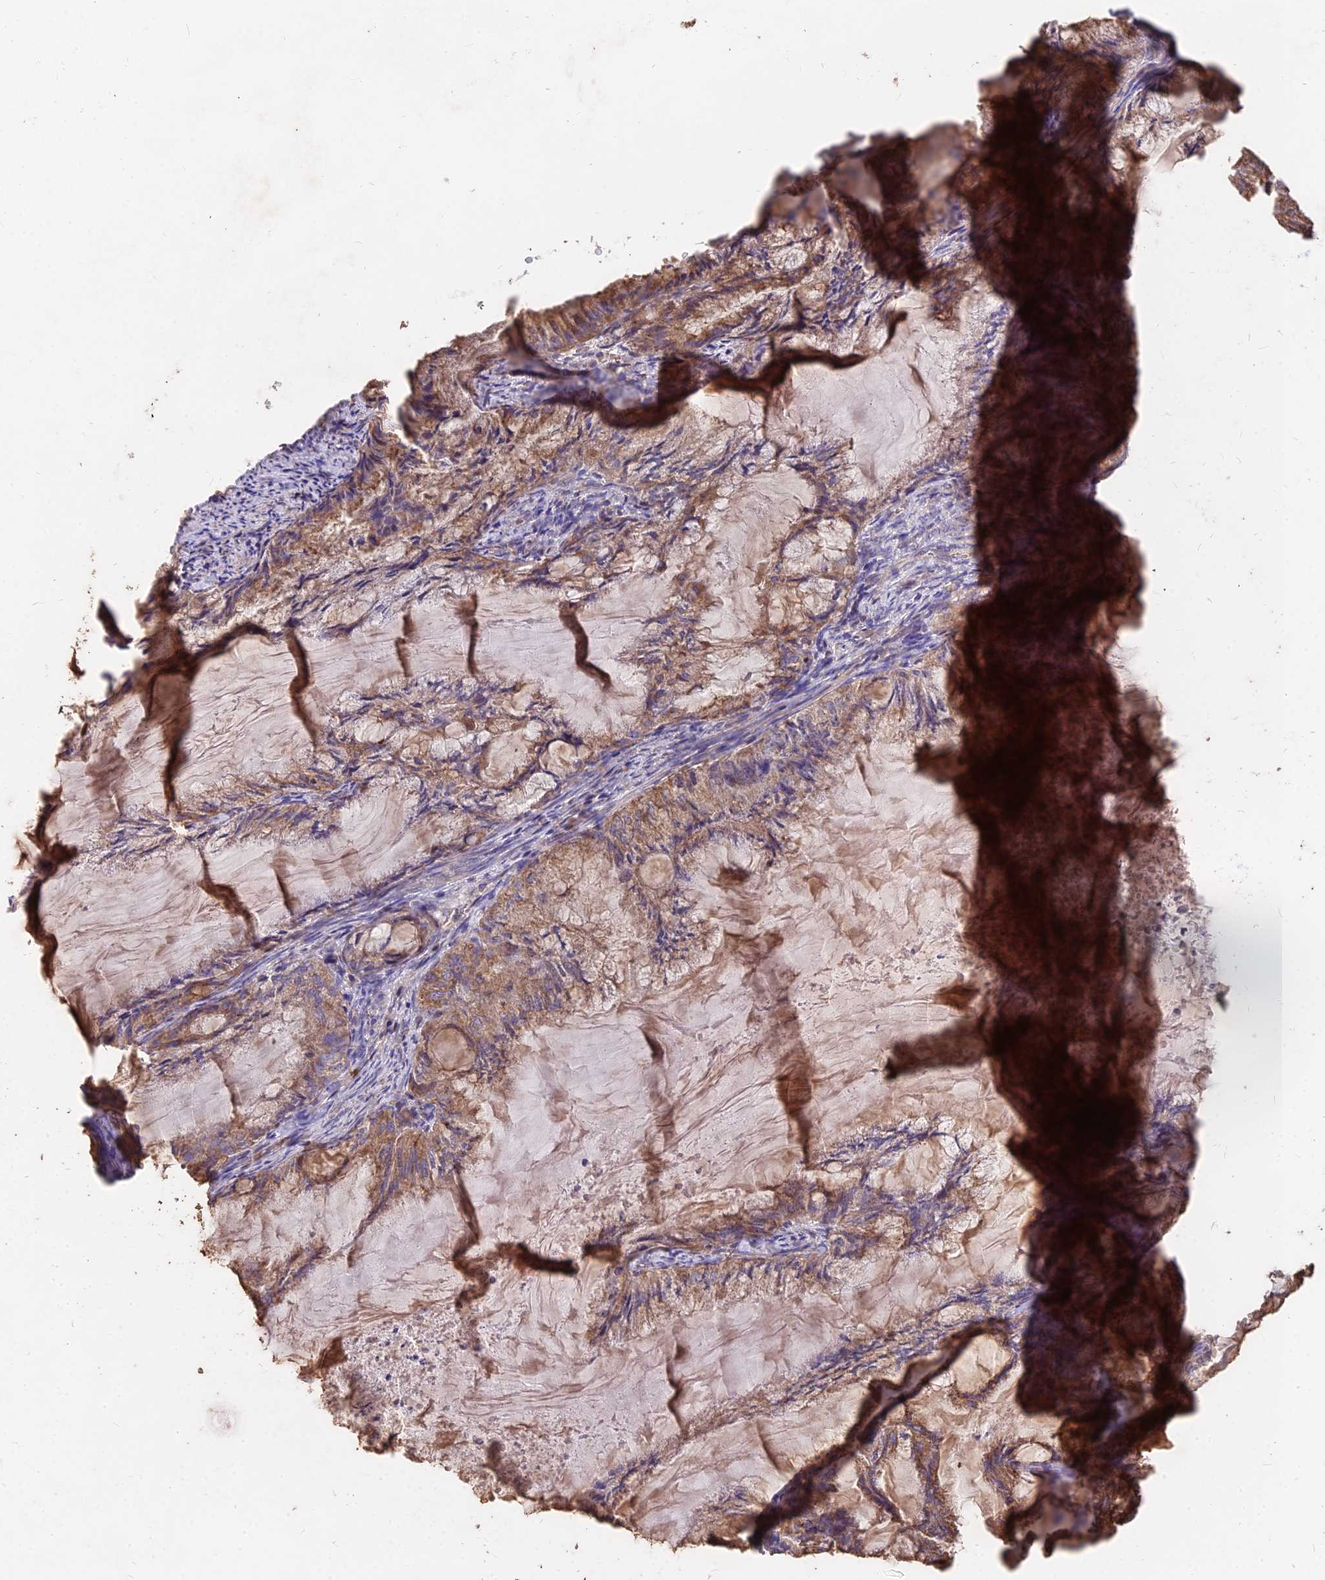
{"staining": {"intensity": "moderate", "quantity": ">75%", "location": "cytoplasmic/membranous"}, "tissue": "endometrial cancer", "cell_type": "Tumor cells", "image_type": "cancer", "snomed": [{"axis": "morphology", "description": "Adenocarcinoma, NOS"}, {"axis": "topography", "description": "Endometrium"}], "caption": "This image exhibits IHC staining of human adenocarcinoma (endometrial), with medium moderate cytoplasmic/membranous staining in about >75% of tumor cells.", "gene": "CEMIP2", "patient": {"sex": "female", "age": 86}}